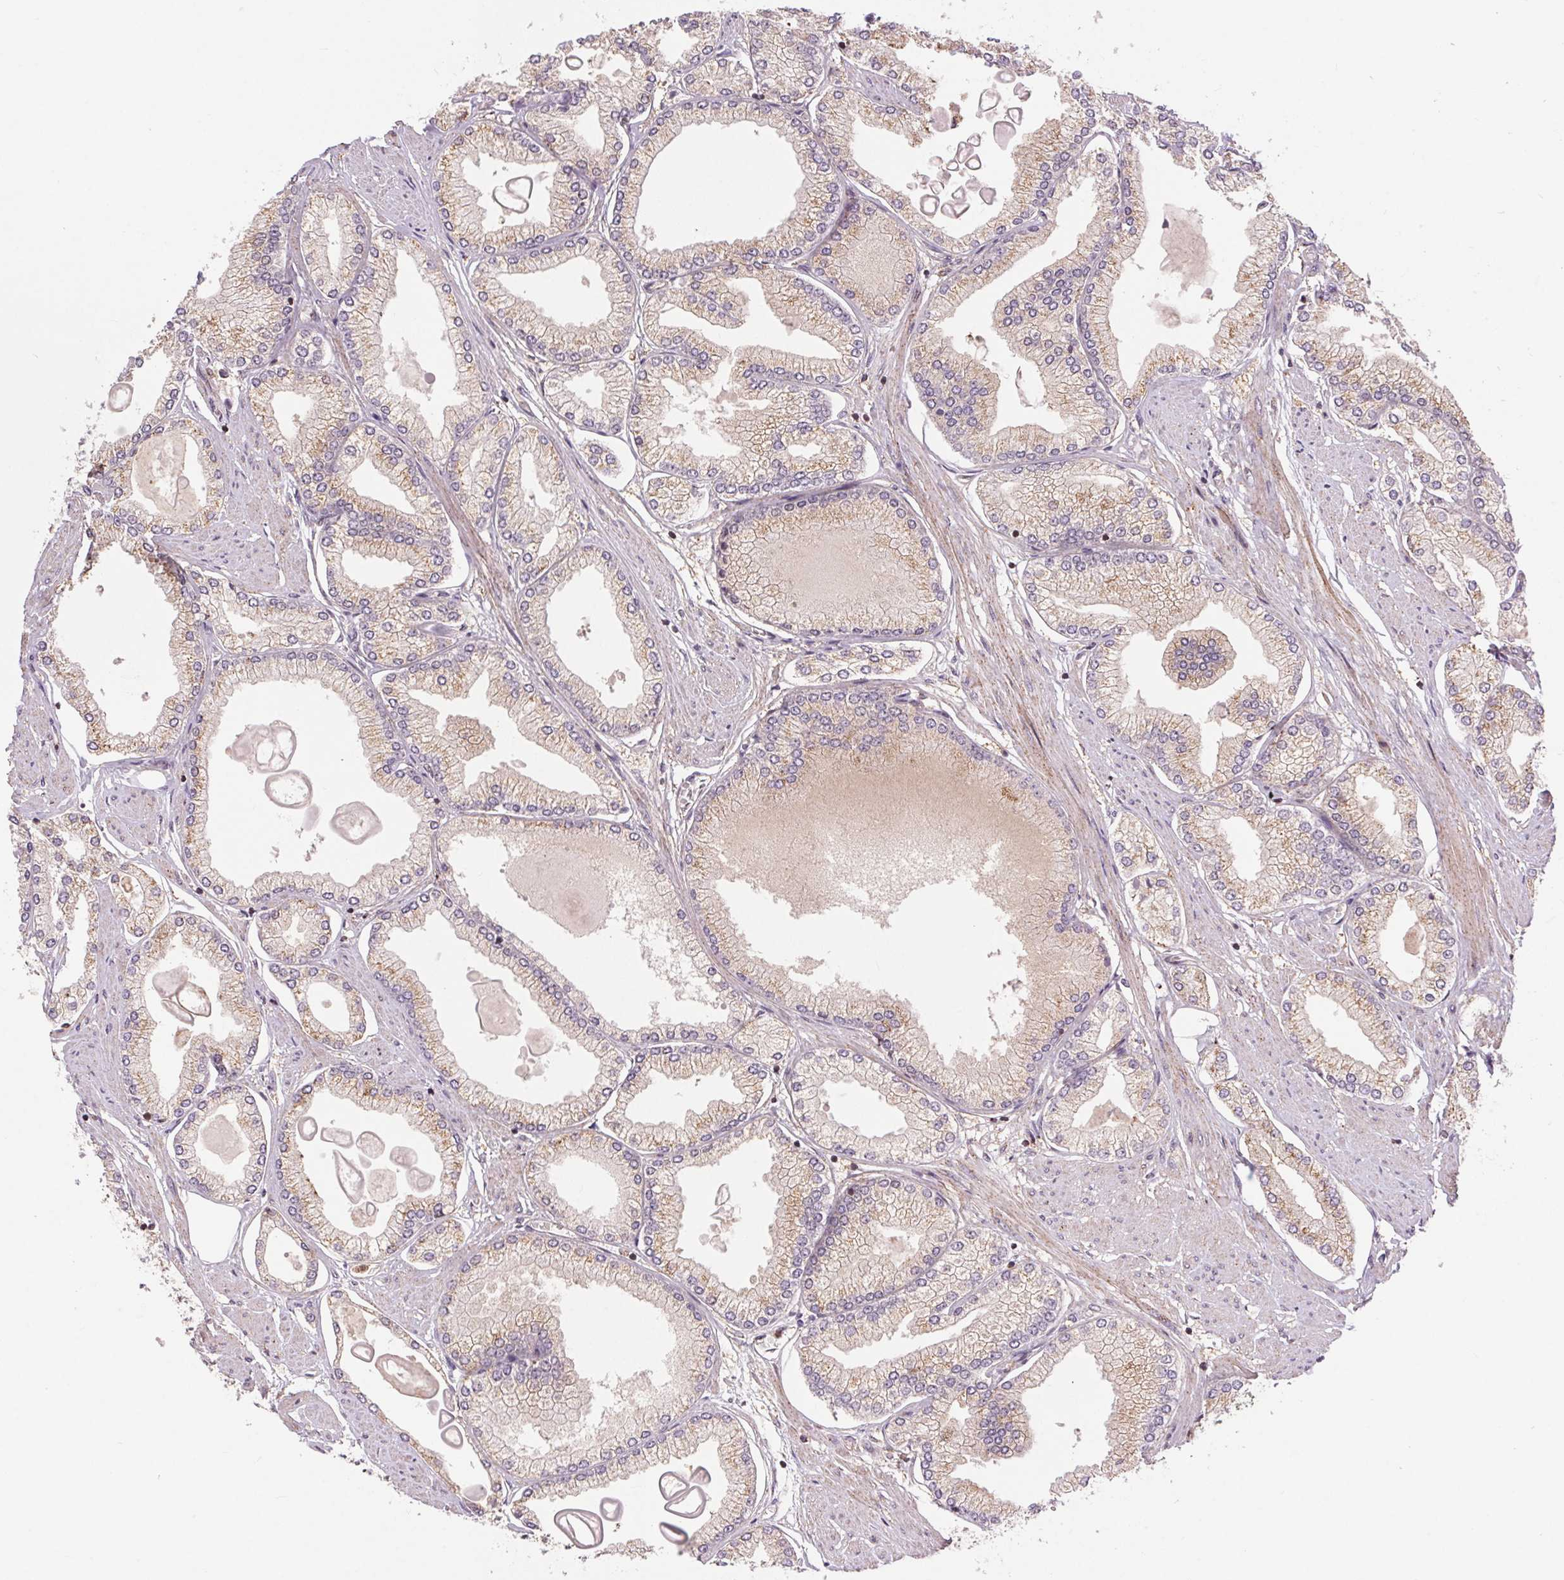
{"staining": {"intensity": "weak", "quantity": "25%-75%", "location": "cytoplasmic/membranous"}, "tissue": "prostate cancer", "cell_type": "Tumor cells", "image_type": "cancer", "snomed": [{"axis": "morphology", "description": "Adenocarcinoma, High grade"}, {"axis": "topography", "description": "Prostate"}], "caption": "A brown stain labels weak cytoplasmic/membranous expression of a protein in human high-grade adenocarcinoma (prostate) tumor cells. (DAB (3,3'-diaminobenzidine) IHC with brightfield microscopy, high magnification).", "gene": "CHMP4B", "patient": {"sex": "male", "age": 68}}